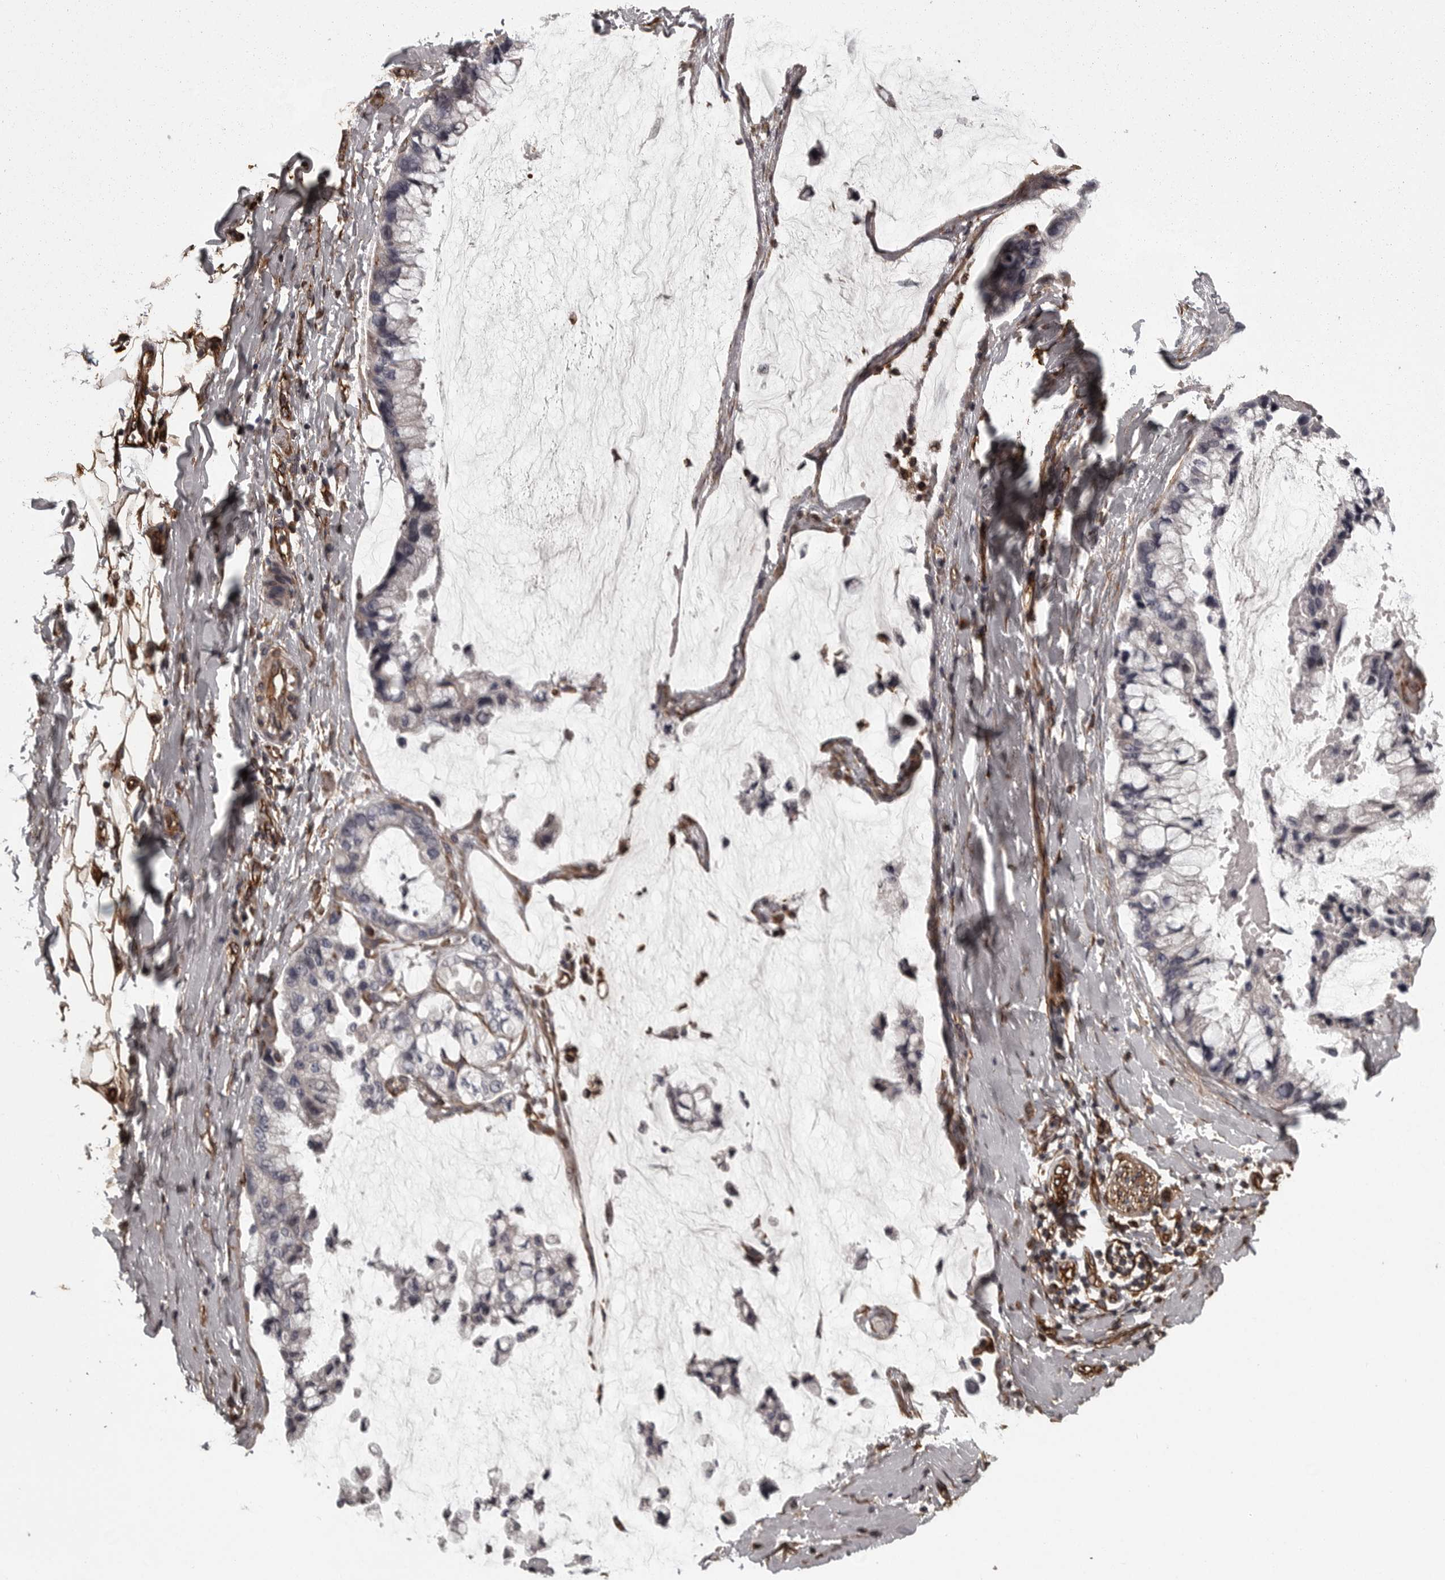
{"staining": {"intensity": "negative", "quantity": "none", "location": "none"}, "tissue": "ovarian cancer", "cell_type": "Tumor cells", "image_type": "cancer", "snomed": [{"axis": "morphology", "description": "Cystadenocarcinoma, mucinous, NOS"}, {"axis": "topography", "description": "Ovary"}], "caption": "This is an IHC image of ovarian cancer. There is no positivity in tumor cells.", "gene": "FAAP100", "patient": {"sex": "female", "age": 39}}